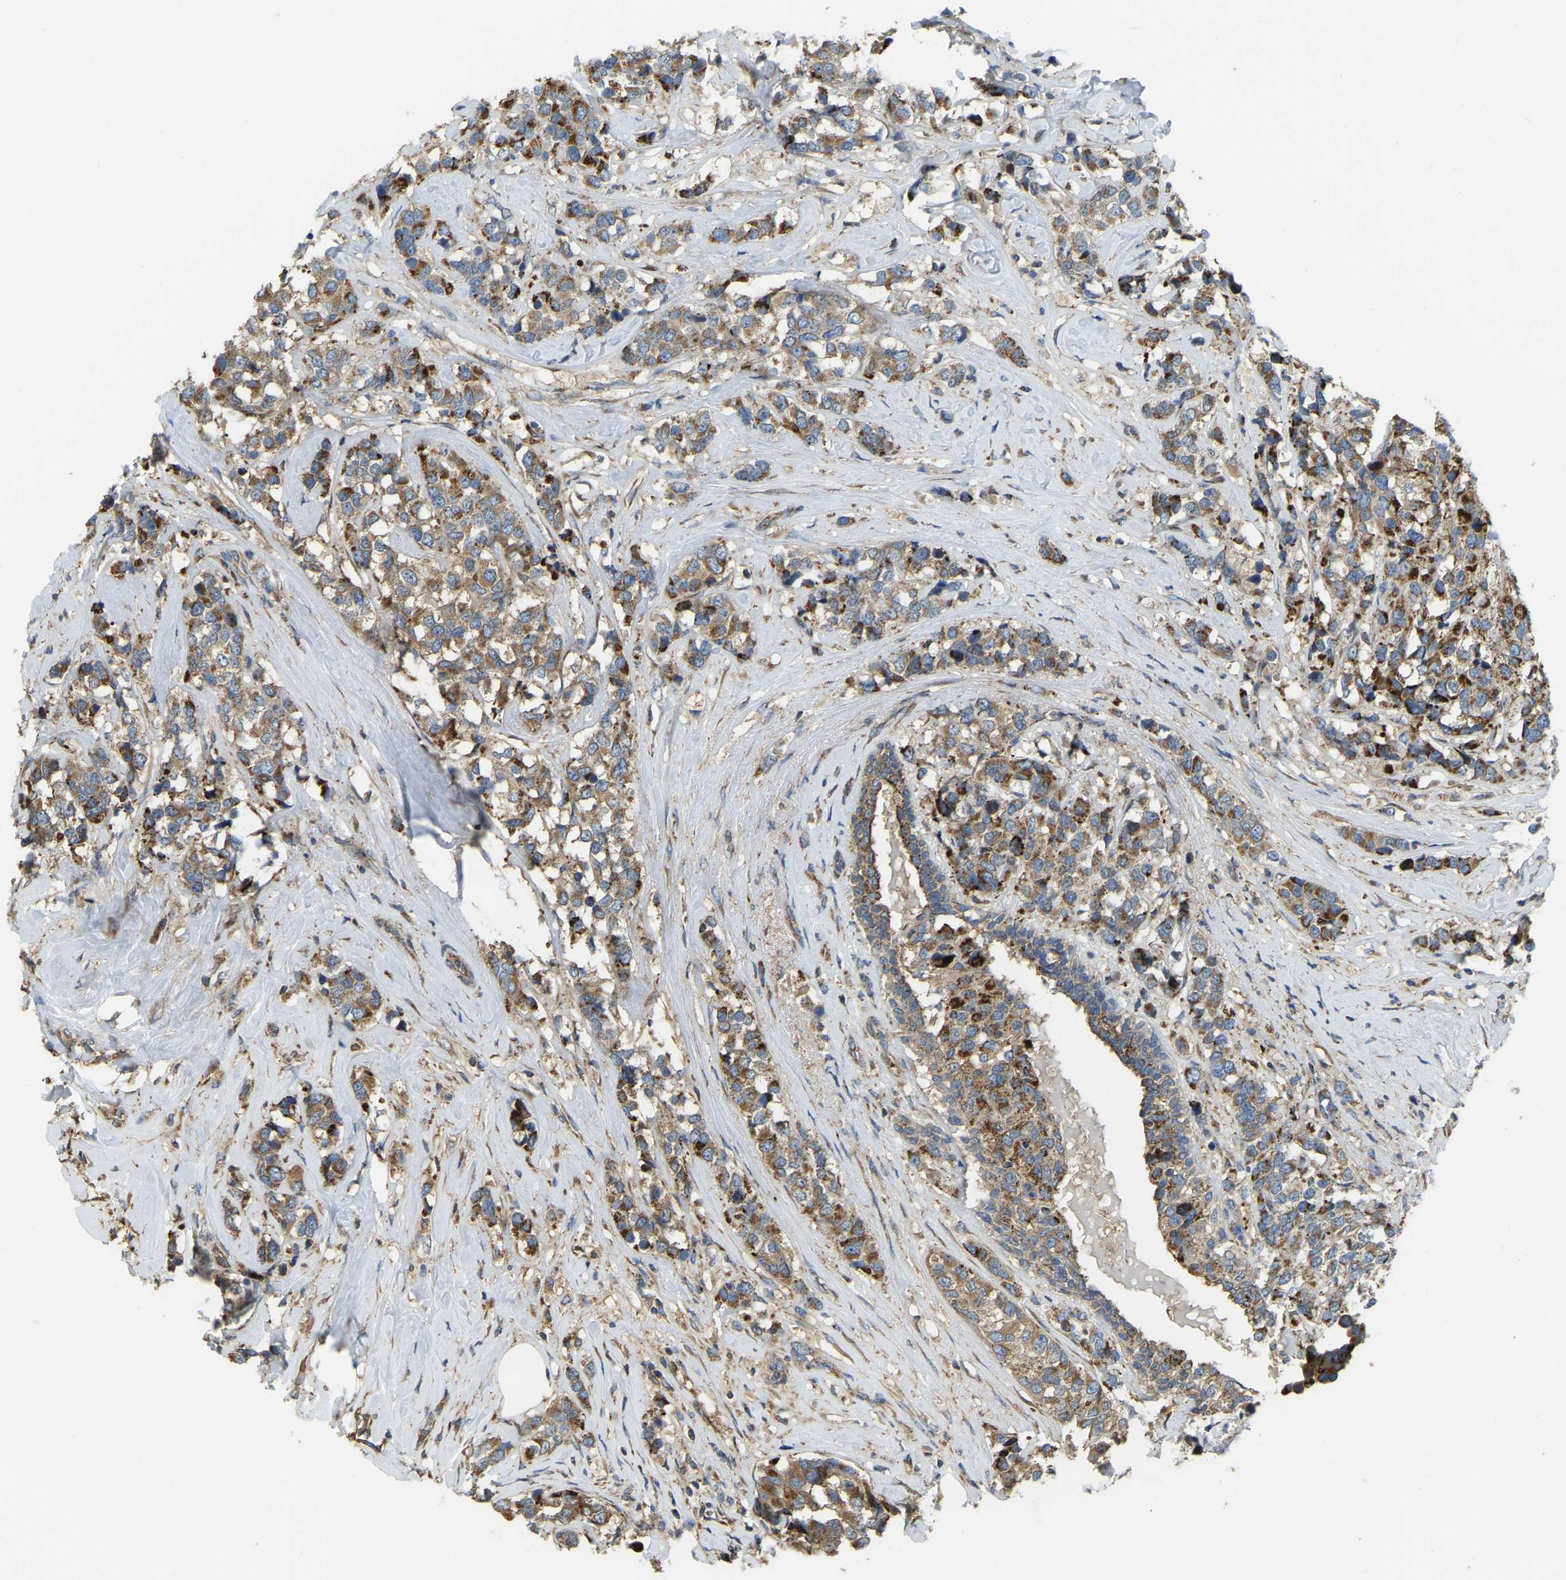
{"staining": {"intensity": "moderate", "quantity": ">75%", "location": "cytoplasmic/membranous"}, "tissue": "breast cancer", "cell_type": "Tumor cells", "image_type": "cancer", "snomed": [{"axis": "morphology", "description": "Lobular carcinoma"}, {"axis": "topography", "description": "Breast"}], "caption": "High-magnification brightfield microscopy of breast lobular carcinoma stained with DAB (3,3'-diaminobenzidine) (brown) and counterstained with hematoxylin (blue). tumor cells exhibit moderate cytoplasmic/membranous expression is appreciated in approximately>75% of cells. The protein of interest is shown in brown color, while the nuclei are stained blue.", "gene": "PSMD7", "patient": {"sex": "female", "age": 59}}